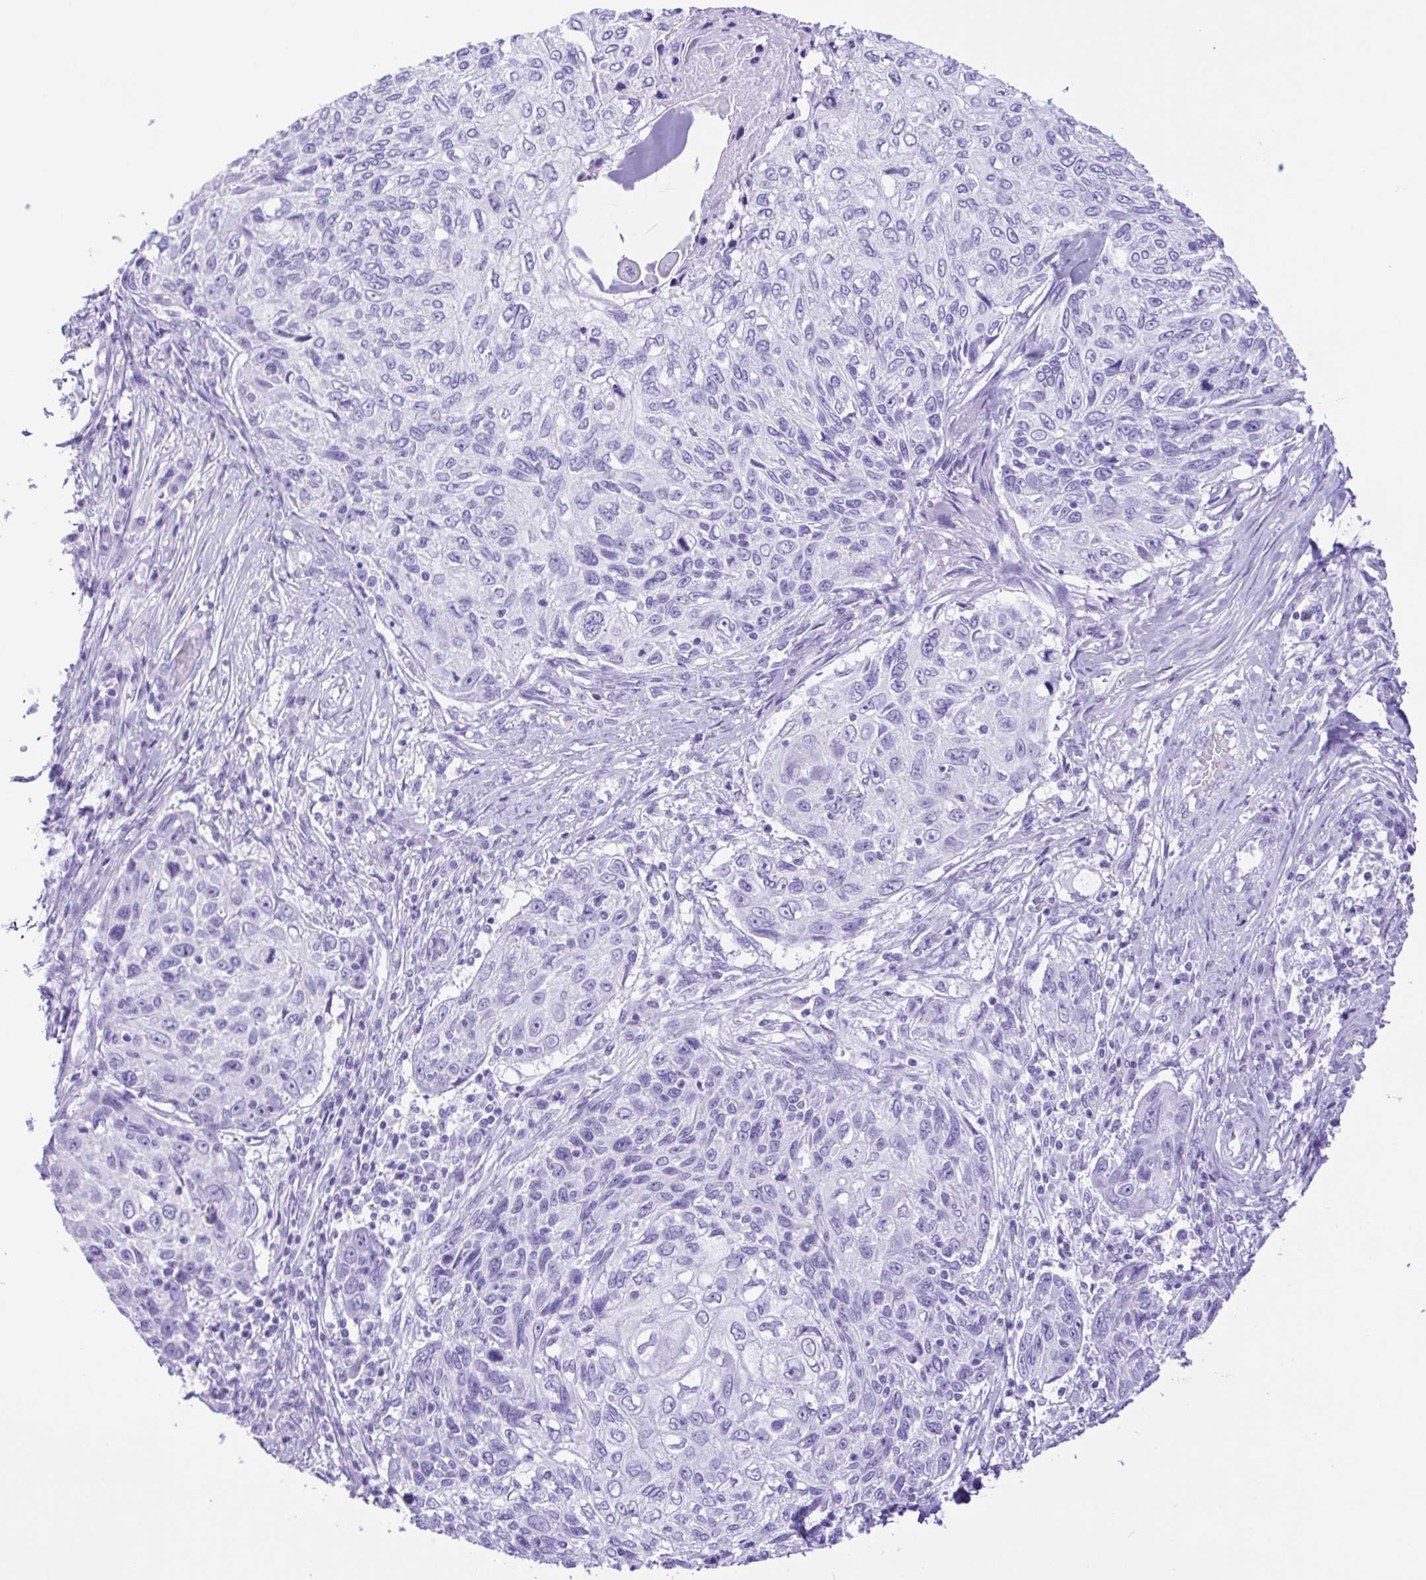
{"staining": {"intensity": "negative", "quantity": "none", "location": "none"}, "tissue": "skin cancer", "cell_type": "Tumor cells", "image_type": "cancer", "snomed": [{"axis": "morphology", "description": "Squamous cell carcinoma, NOS"}, {"axis": "topography", "description": "Skin"}], "caption": "DAB (3,3'-diaminobenzidine) immunohistochemical staining of squamous cell carcinoma (skin) exhibits no significant staining in tumor cells.", "gene": "ERP27", "patient": {"sex": "male", "age": 92}}